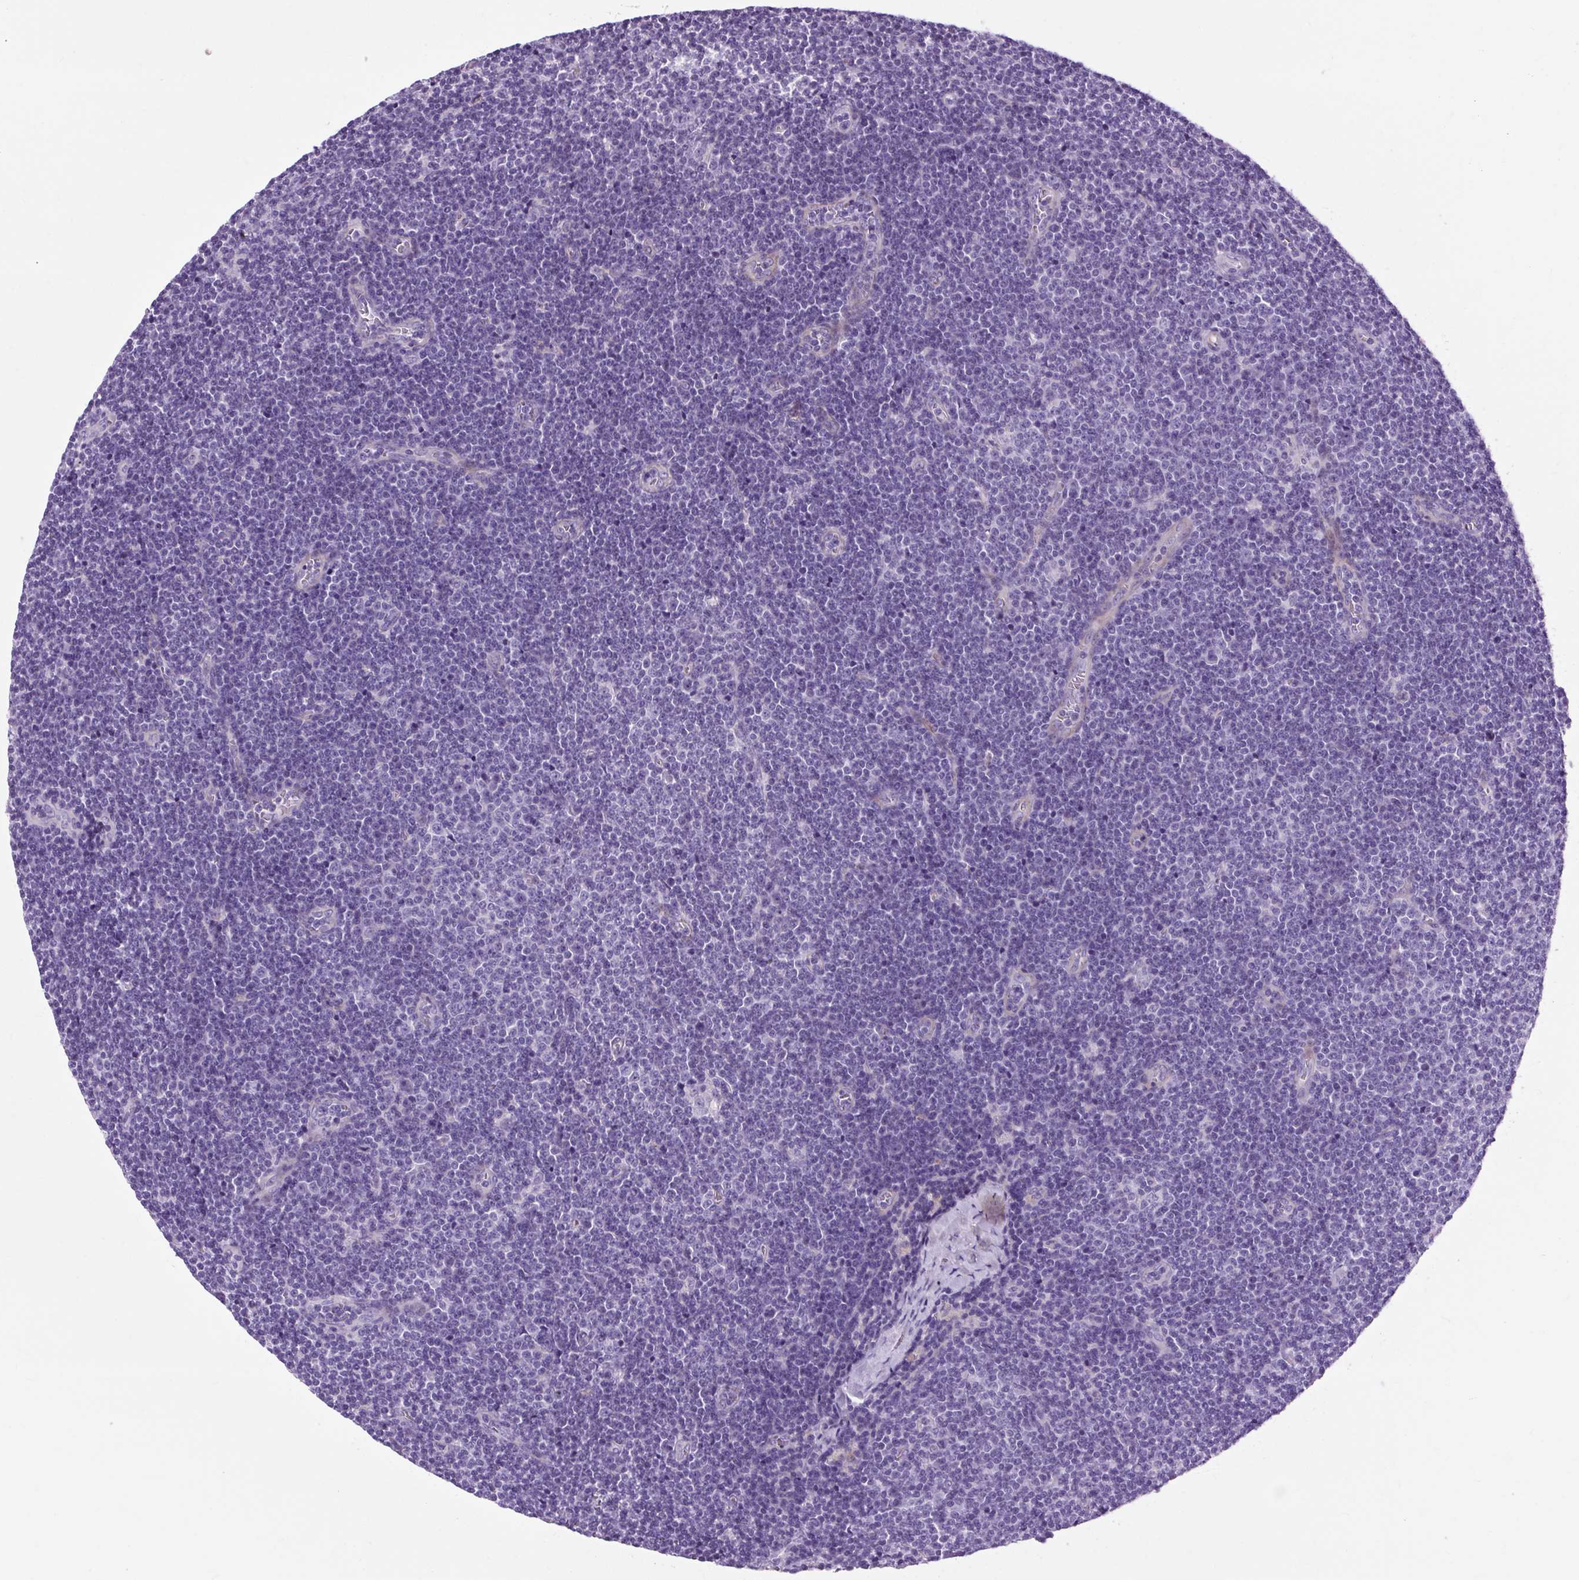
{"staining": {"intensity": "negative", "quantity": "none", "location": "none"}, "tissue": "lymphoma", "cell_type": "Tumor cells", "image_type": "cancer", "snomed": [{"axis": "morphology", "description": "Malignant lymphoma, non-Hodgkin's type, Low grade"}, {"axis": "topography", "description": "Lymph node"}], "caption": "DAB immunohistochemical staining of low-grade malignant lymphoma, non-Hodgkin's type exhibits no significant staining in tumor cells. (DAB (3,3'-diaminobenzidine) immunohistochemistry visualized using brightfield microscopy, high magnification).", "gene": "OOEP", "patient": {"sex": "male", "age": 48}}